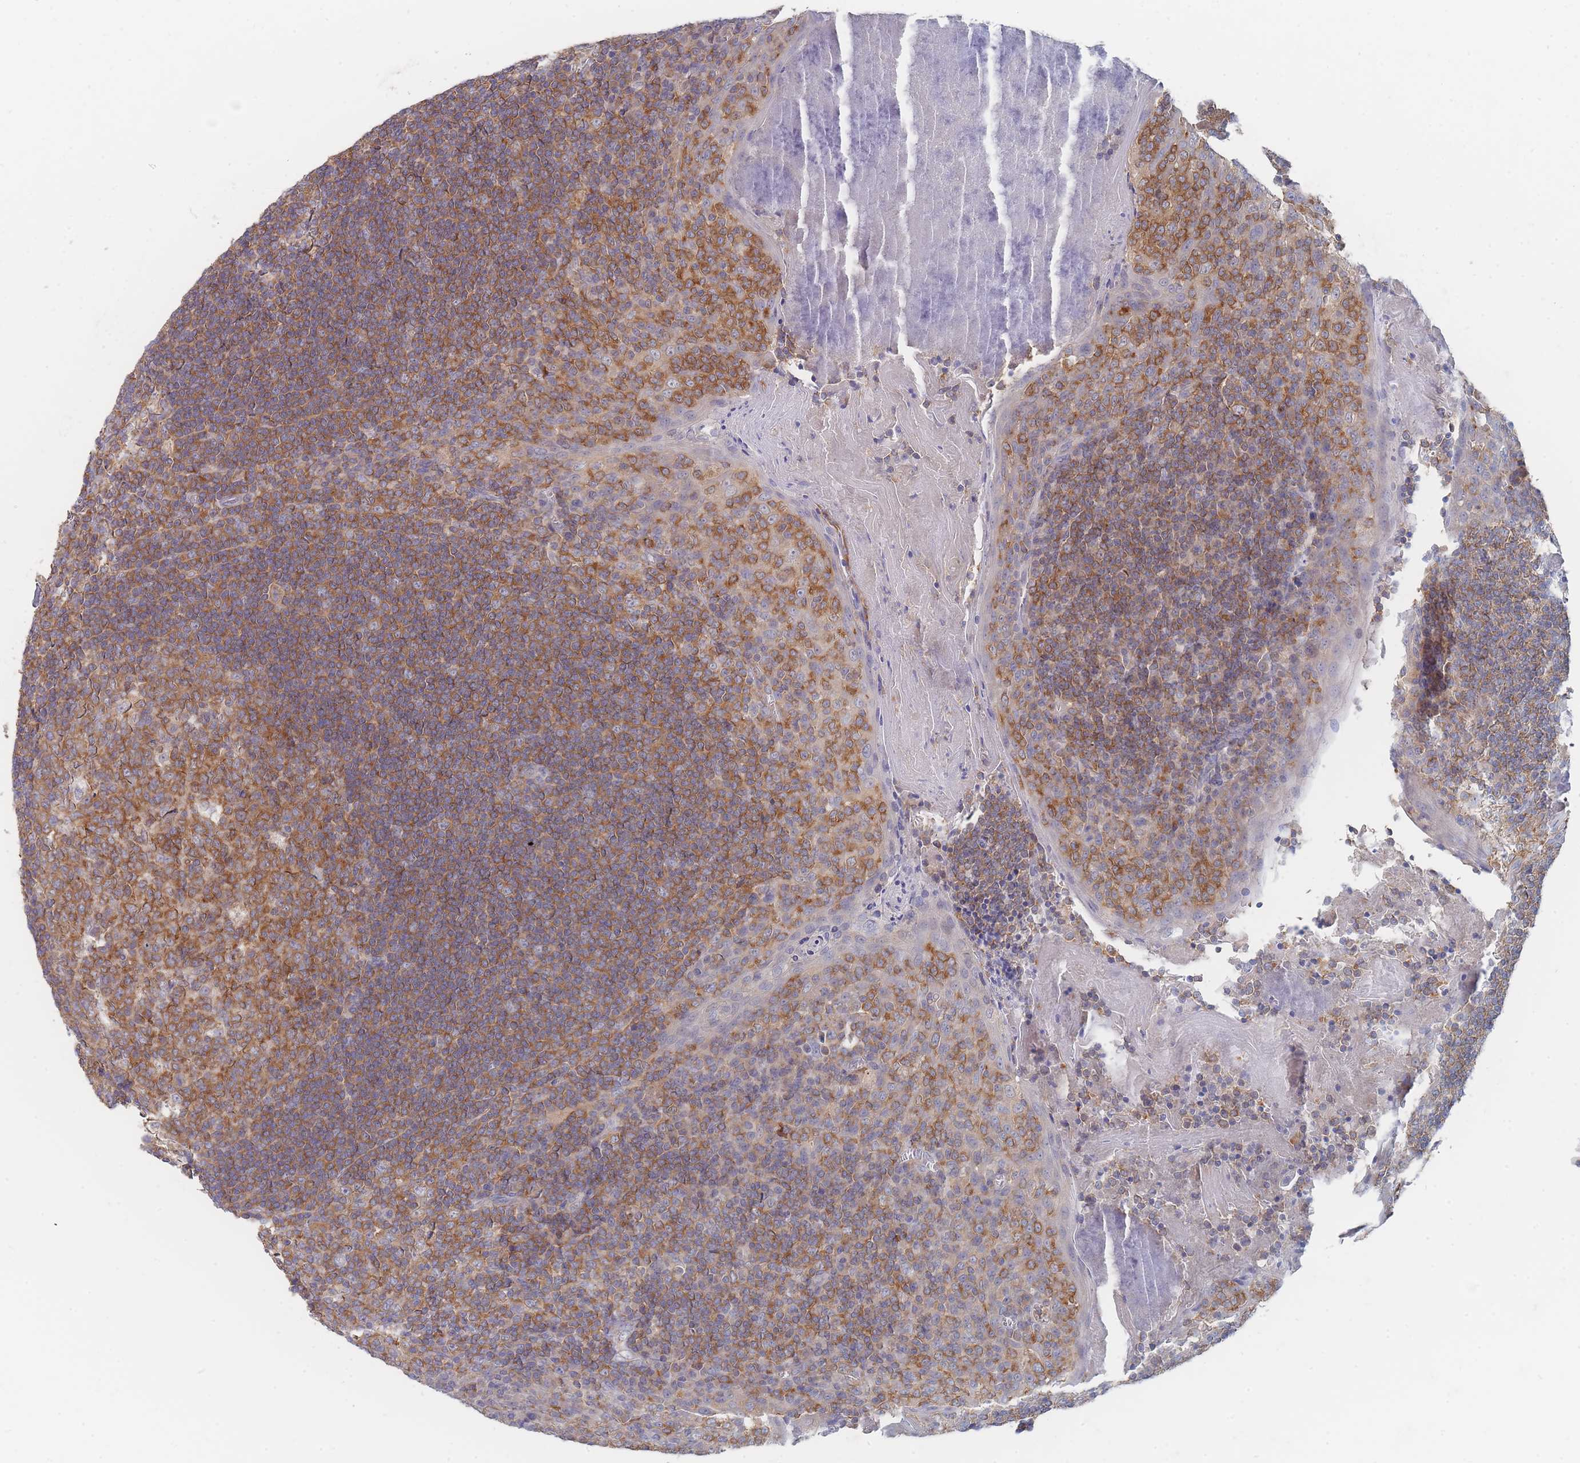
{"staining": {"intensity": "moderate", "quantity": ">75%", "location": "cytoplasmic/membranous"}, "tissue": "tonsil", "cell_type": "Germinal center cells", "image_type": "normal", "snomed": [{"axis": "morphology", "description": "Normal tissue, NOS"}, {"axis": "topography", "description": "Tonsil"}], "caption": "The histopathology image demonstrates immunohistochemical staining of normal tonsil. There is moderate cytoplasmic/membranous positivity is present in about >75% of germinal center cells. Using DAB (brown) and hematoxylin (blue) stains, captured at high magnification using brightfield microscopy.", "gene": "PPP6C", "patient": {"sex": "male", "age": 27}}